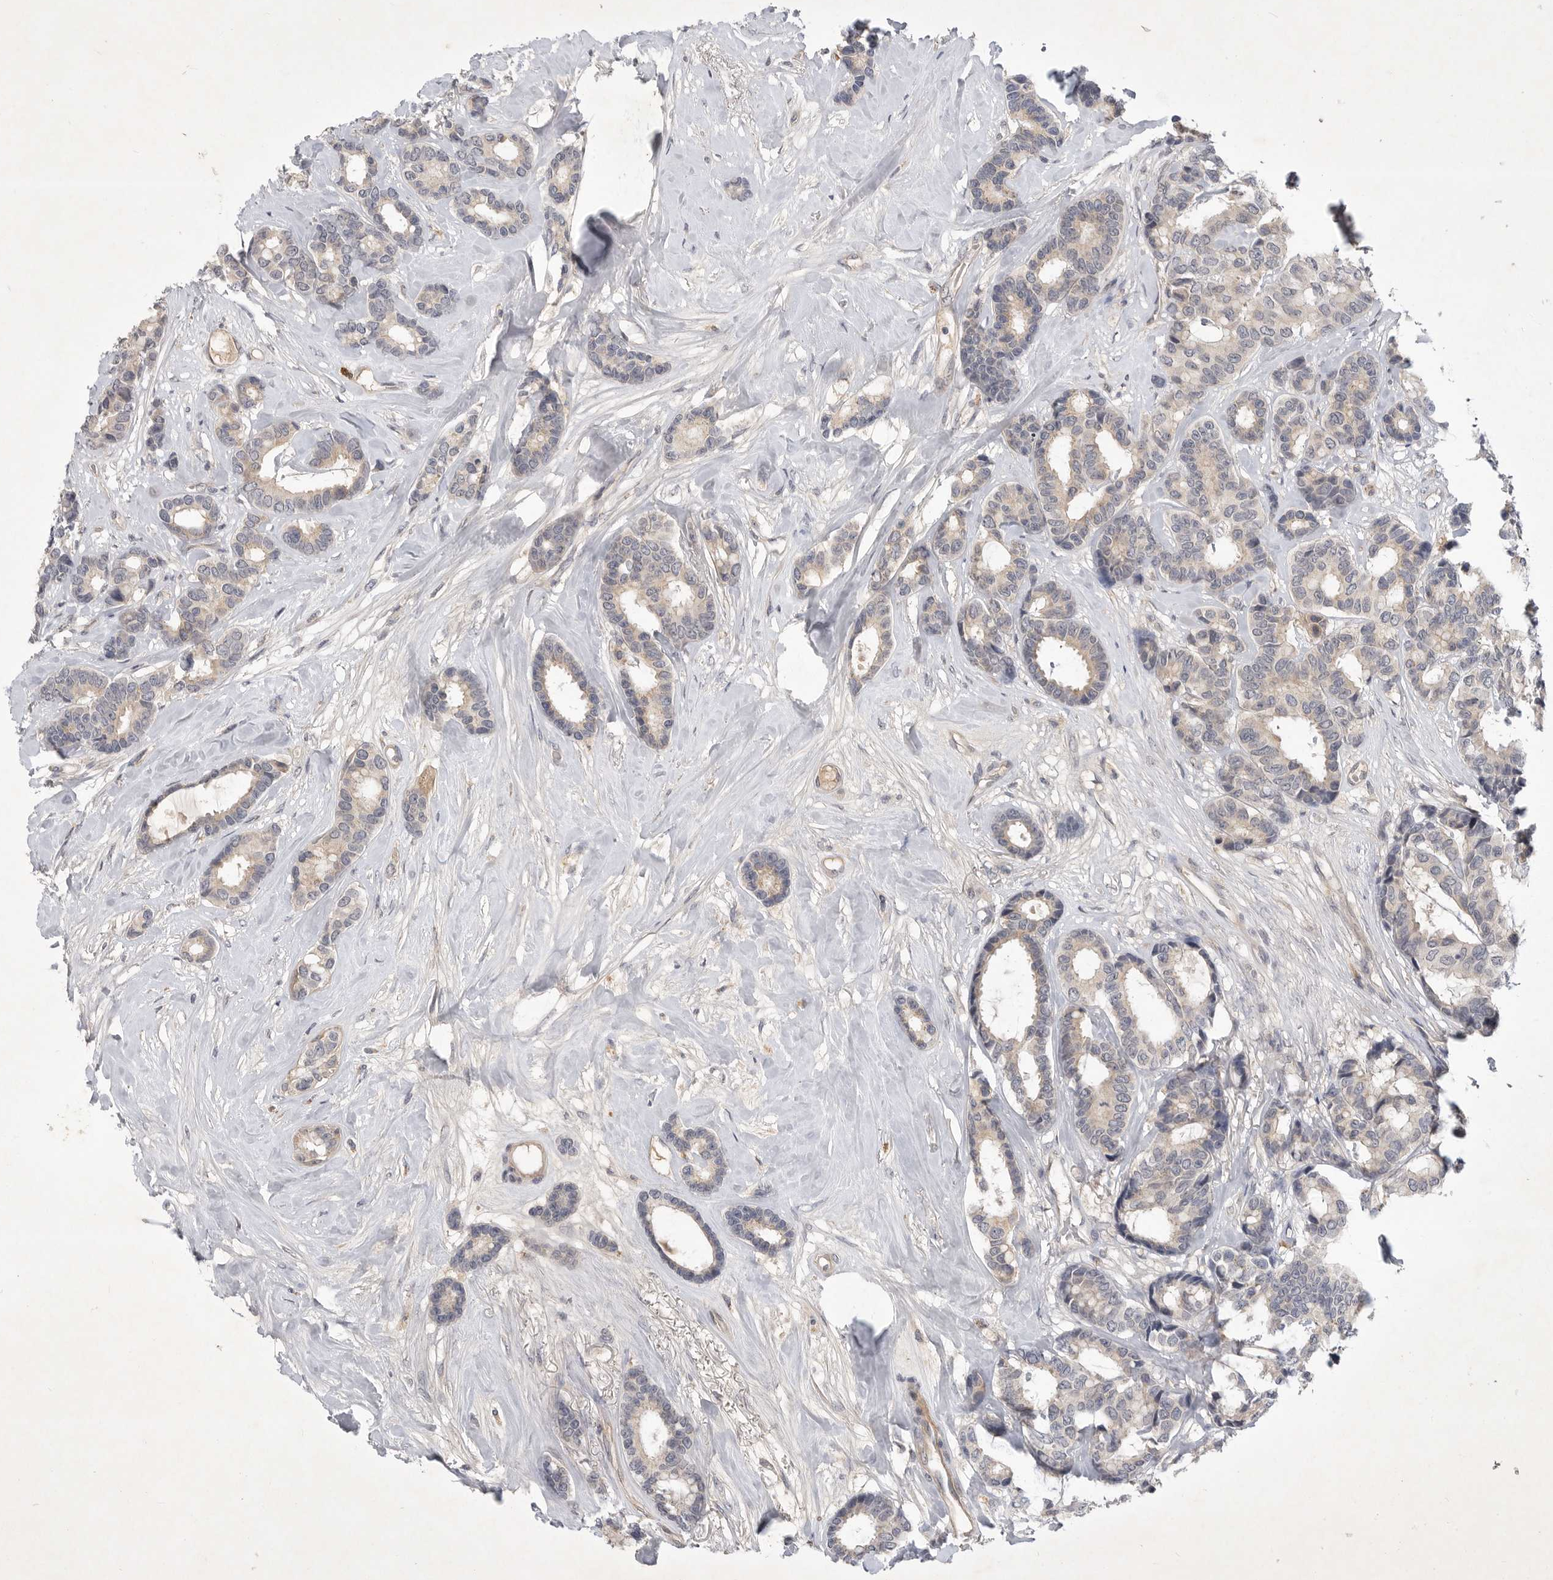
{"staining": {"intensity": "weak", "quantity": "<25%", "location": "cytoplasmic/membranous"}, "tissue": "breast cancer", "cell_type": "Tumor cells", "image_type": "cancer", "snomed": [{"axis": "morphology", "description": "Duct carcinoma"}, {"axis": "topography", "description": "Breast"}], "caption": "Tumor cells are negative for brown protein staining in breast cancer.", "gene": "ITGAD", "patient": {"sex": "female", "age": 87}}